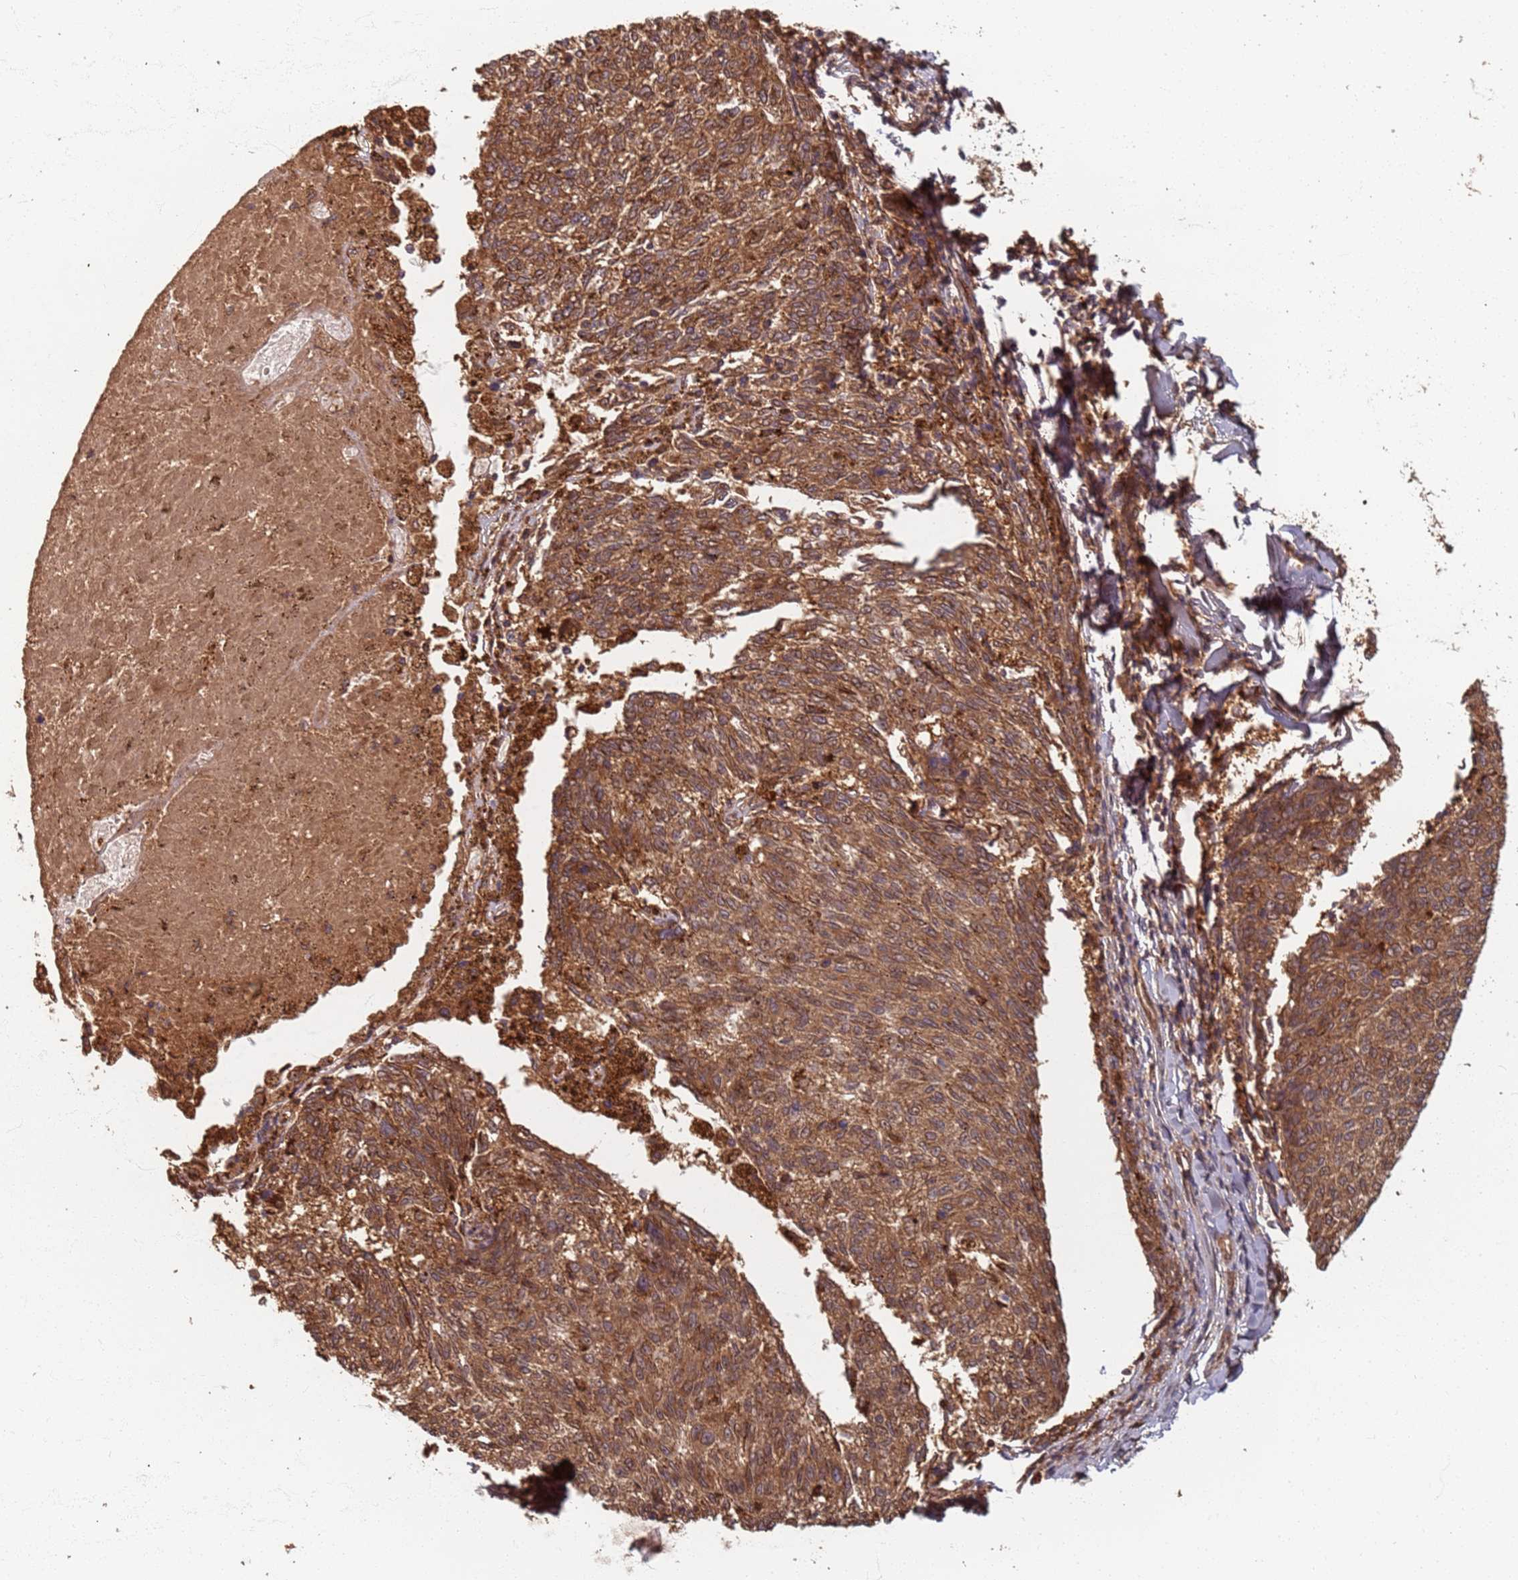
{"staining": {"intensity": "moderate", "quantity": ">75%", "location": "cytoplasmic/membranous,nuclear"}, "tissue": "melanoma", "cell_type": "Tumor cells", "image_type": "cancer", "snomed": [{"axis": "morphology", "description": "Malignant melanoma, NOS"}, {"axis": "topography", "description": "Skin"}], "caption": "Melanoma stained with a brown dye demonstrates moderate cytoplasmic/membranous and nuclear positive expression in approximately >75% of tumor cells.", "gene": "SDCCAG8", "patient": {"sex": "female", "age": 72}}